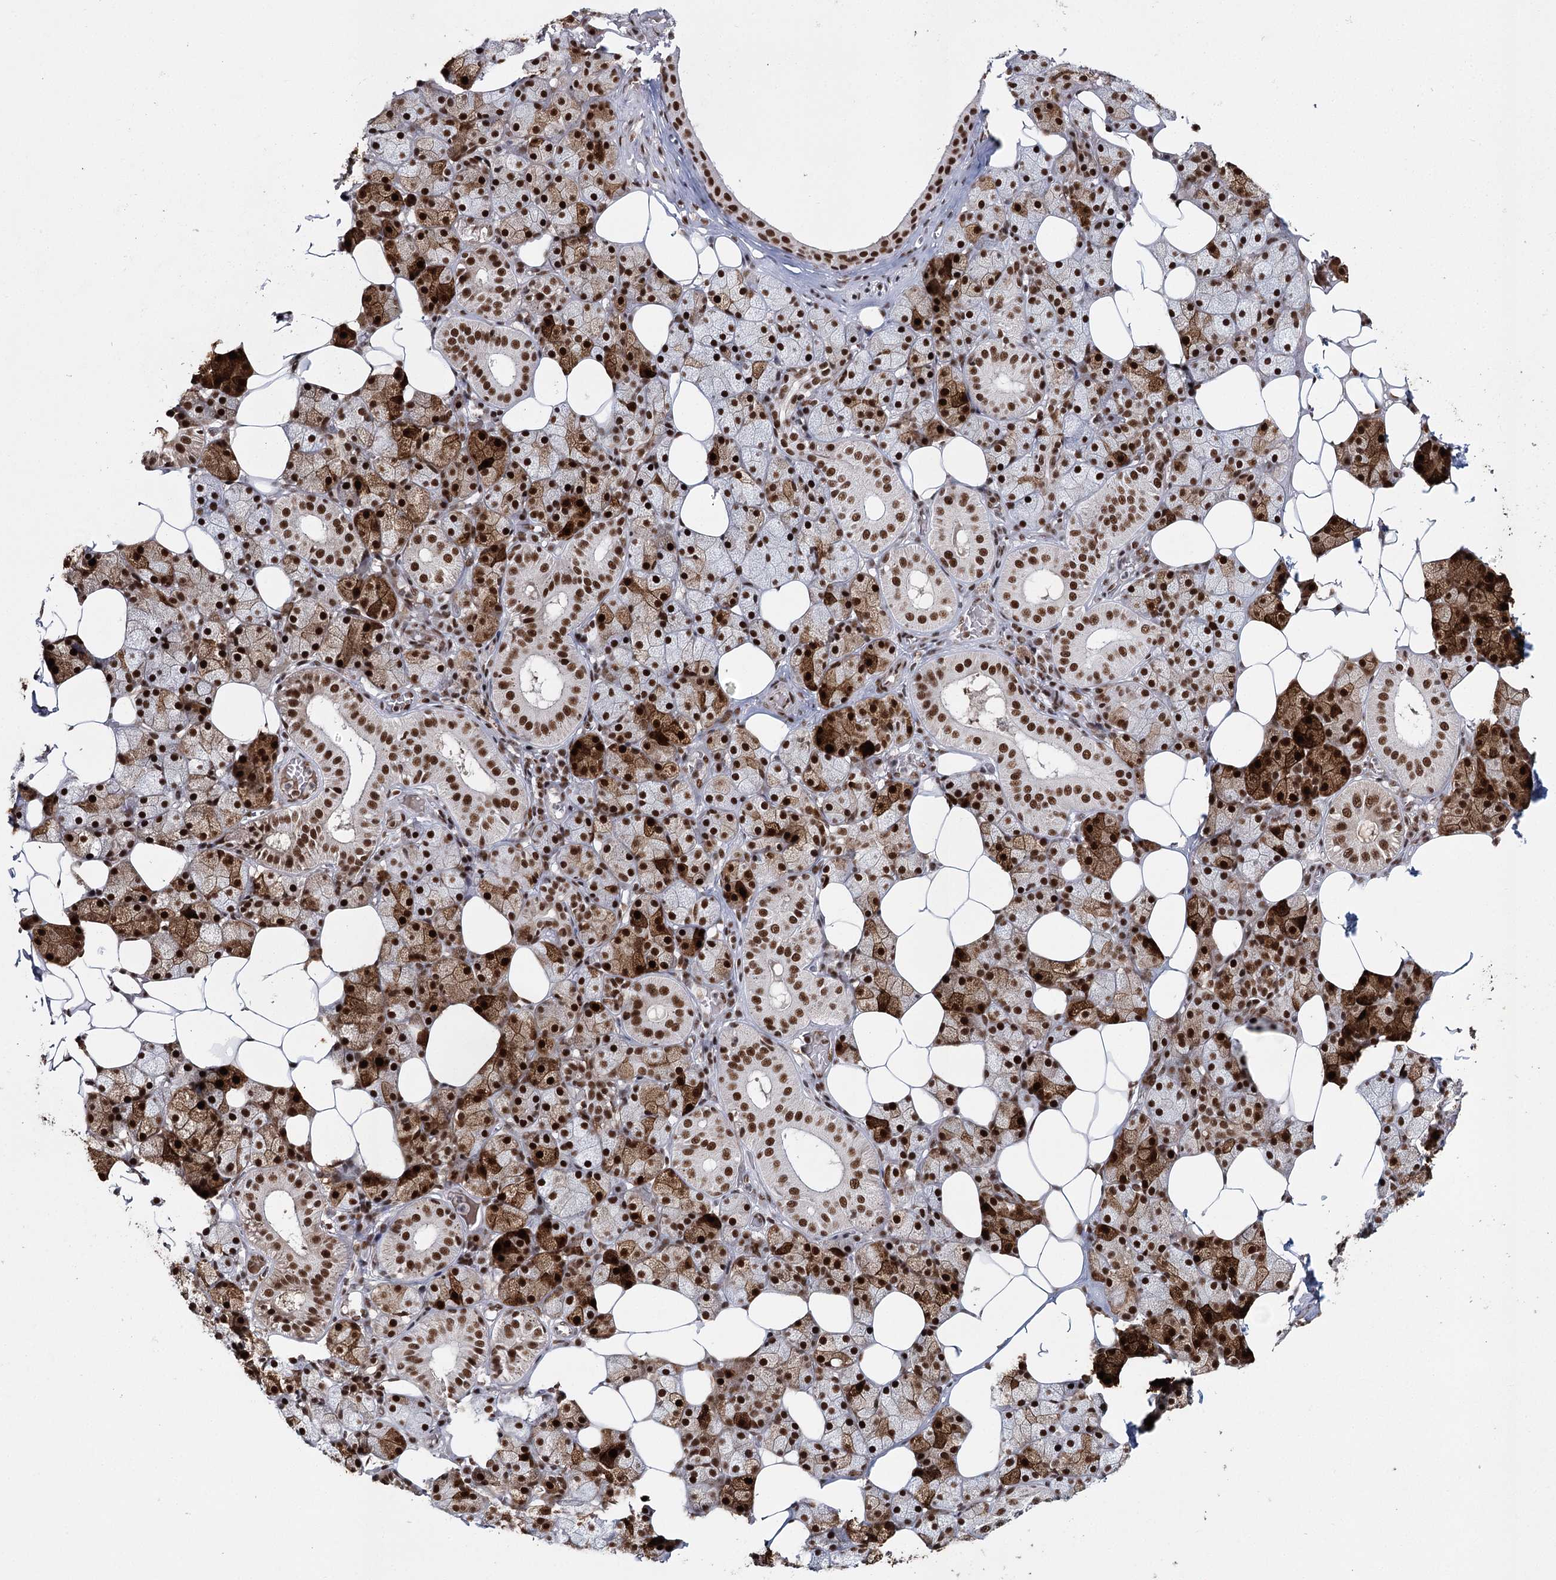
{"staining": {"intensity": "strong", "quantity": ">75%", "location": "cytoplasmic/membranous,nuclear"}, "tissue": "salivary gland", "cell_type": "Glandular cells", "image_type": "normal", "snomed": [{"axis": "morphology", "description": "Normal tissue, NOS"}, {"axis": "topography", "description": "Salivary gland"}], "caption": "A brown stain highlights strong cytoplasmic/membranous,nuclear expression of a protein in glandular cells of benign salivary gland. The staining was performed using DAB (3,3'-diaminobenzidine) to visualize the protein expression in brown, while the nuclei were stained in blue with hematoxylin (Magnification: 20x).", "gene": "SCAF8", "patient": {"sex": "female", "age": 33}}